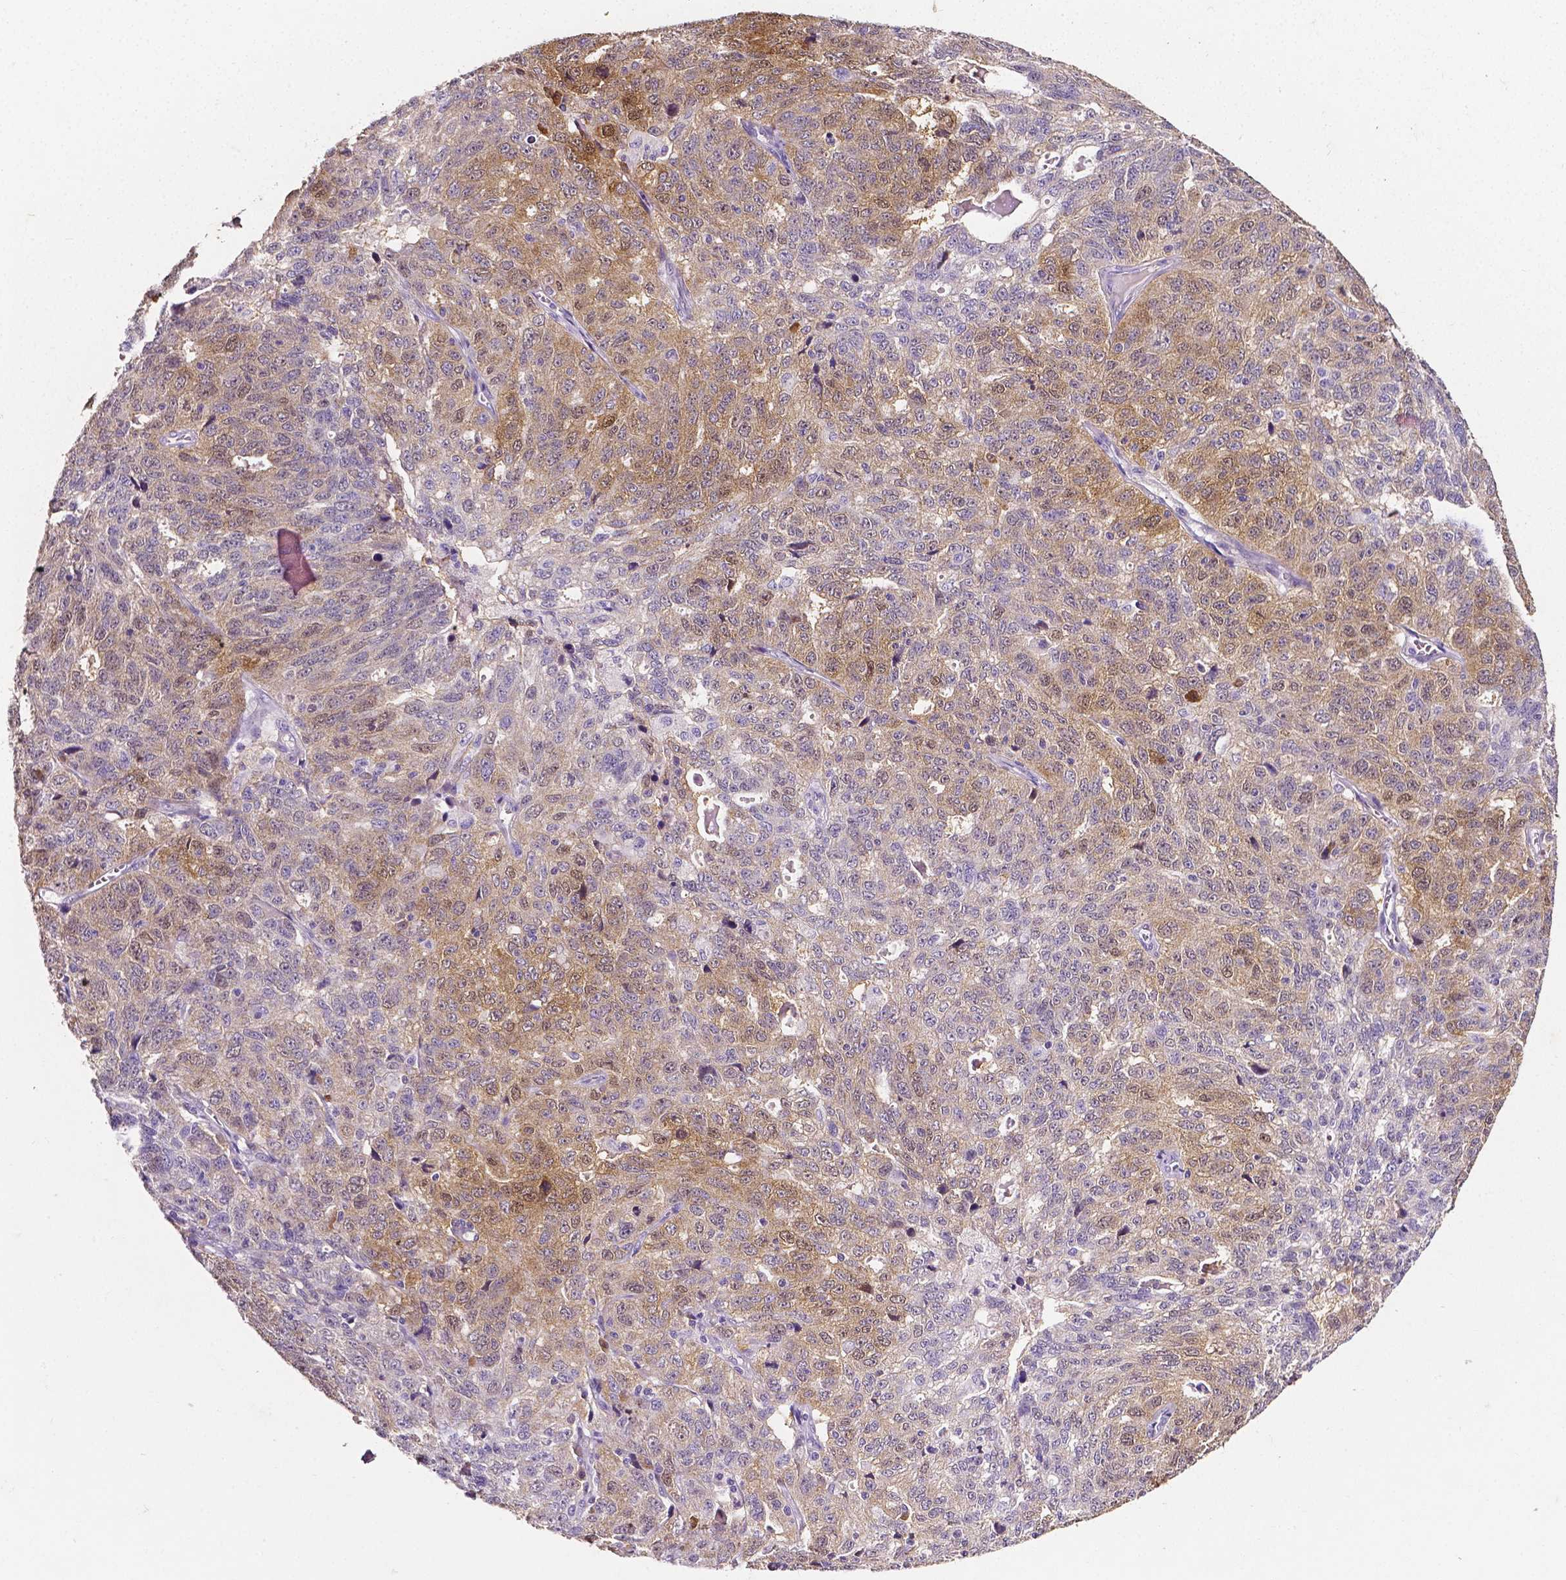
{"staining": {"intensity": "weak", "quantity": ">75%", "location": "cytoplasmic/membranous"}, "tissue": "ovarian cancer", "cell_type": "Tumor cells", "image_type": "cancer", "snomed": [{"axis": "morphology", "description": "Cystadenocarcinoma, serous, NOS"}, {"axis": "topography", "description": "Ovary"}], "caption": "Immunohistochemistry of ovarian cancer (serous cystadenocarcinoma) displays low levels of weak cytoplasmic/membranous positivity in approximately >75% of tumor cells. The protein of interest is shown in brown color, while the nuclei are stained blue.", "gene": "PSAT1", "patient": {"sex": "female", "age": 71}}